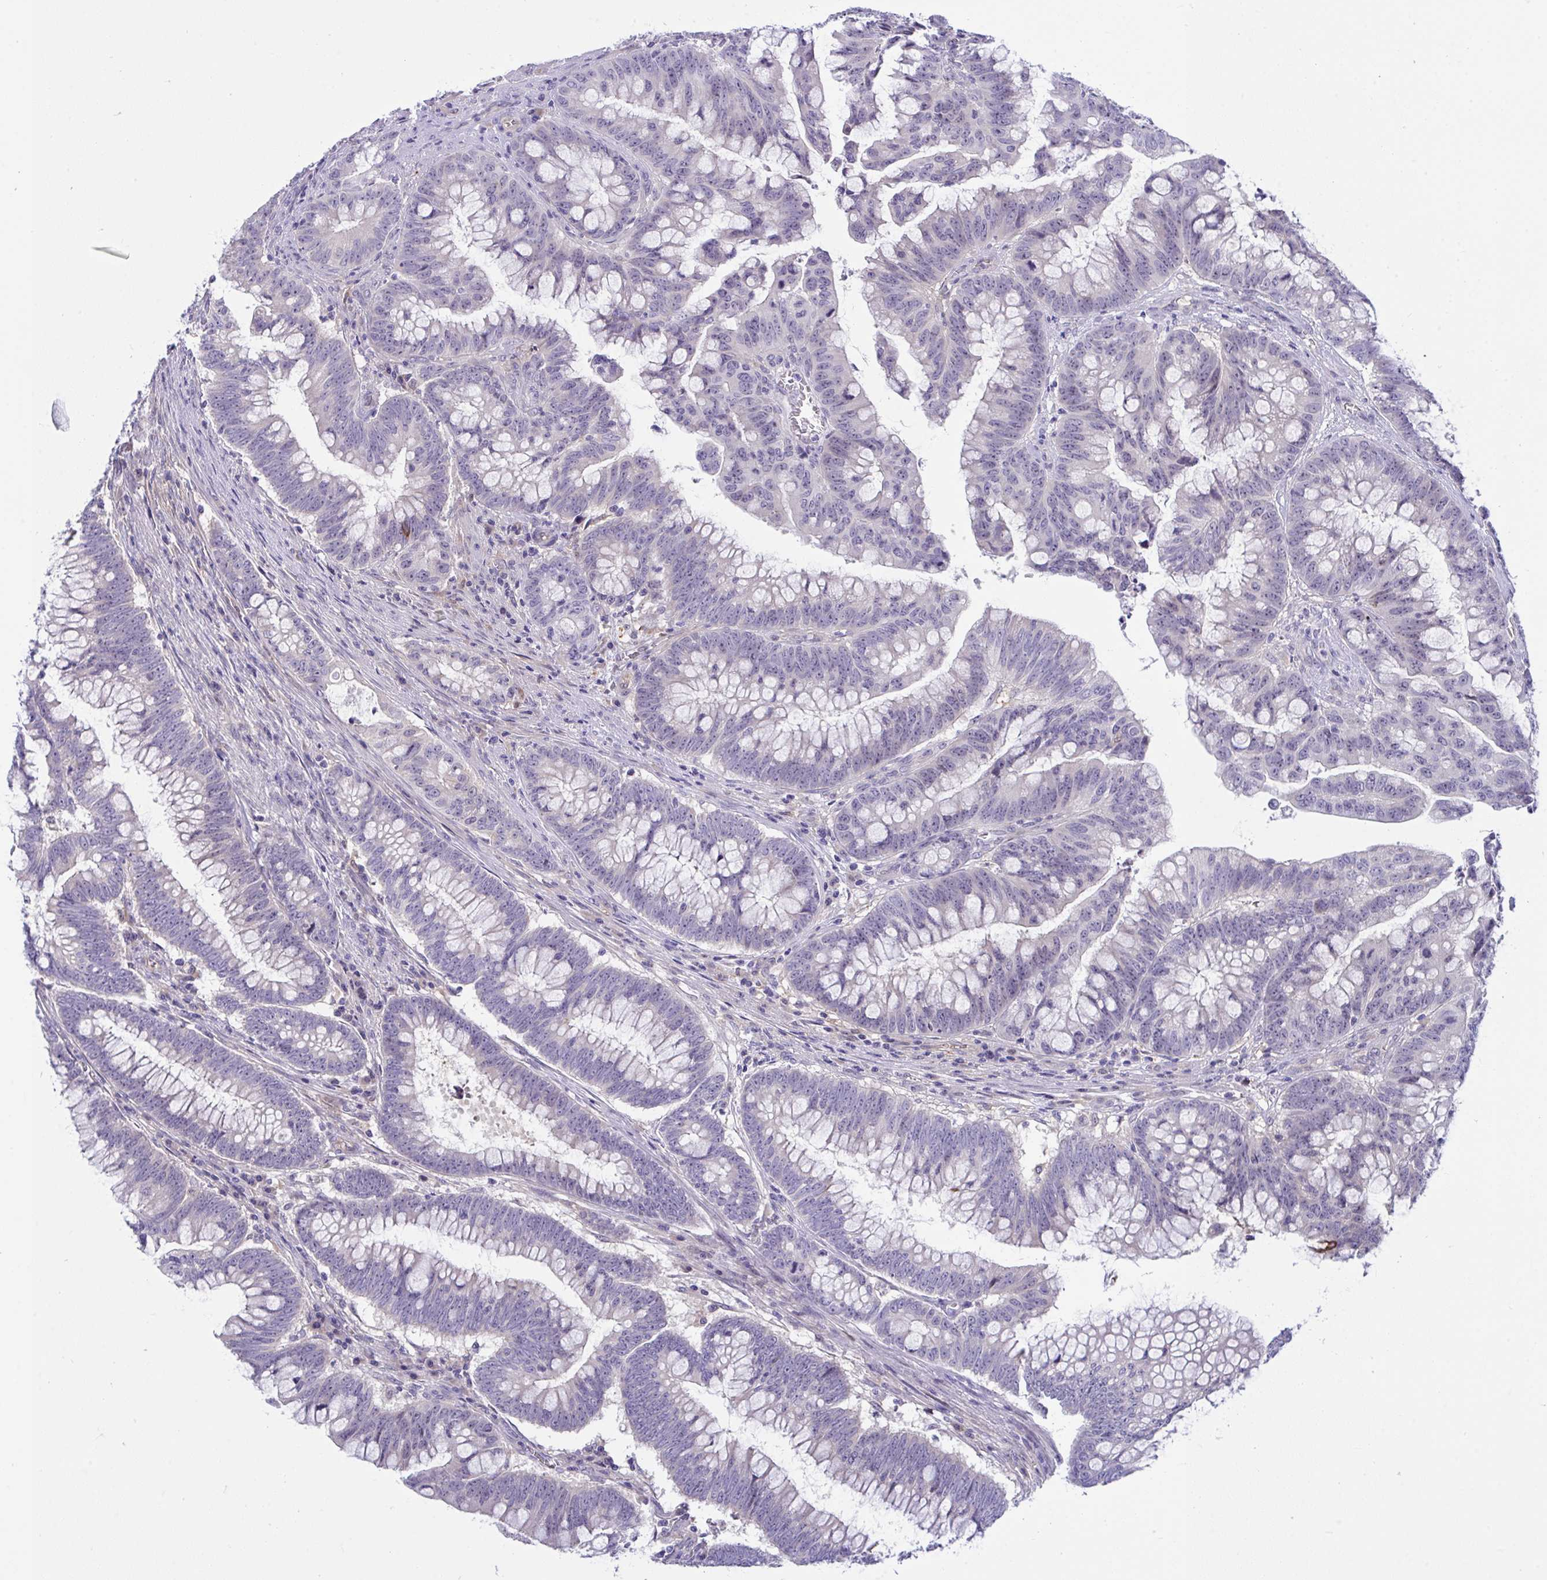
{"staining": {"intensity": "negative", "quantity": "none", "location": "none"}, "tissue": "colorectal cancer", "cell_type": "Tumor cells", "image_type": "cancer", "snomed": [{"axis": "morphology", "description": "Adenocarcinoma, NOS"}, {"axis": "topography", "description": "Colon"}], "caption": "DAB immunohistochemical staining of colorectal cancer (adenocarcinoma) displays no significant staining in tumor cells. (DAB immunohistochemistry (IHC), high magnification).", "gene": "CENPQ", "patient": {"sex": "male", "age": 62}}